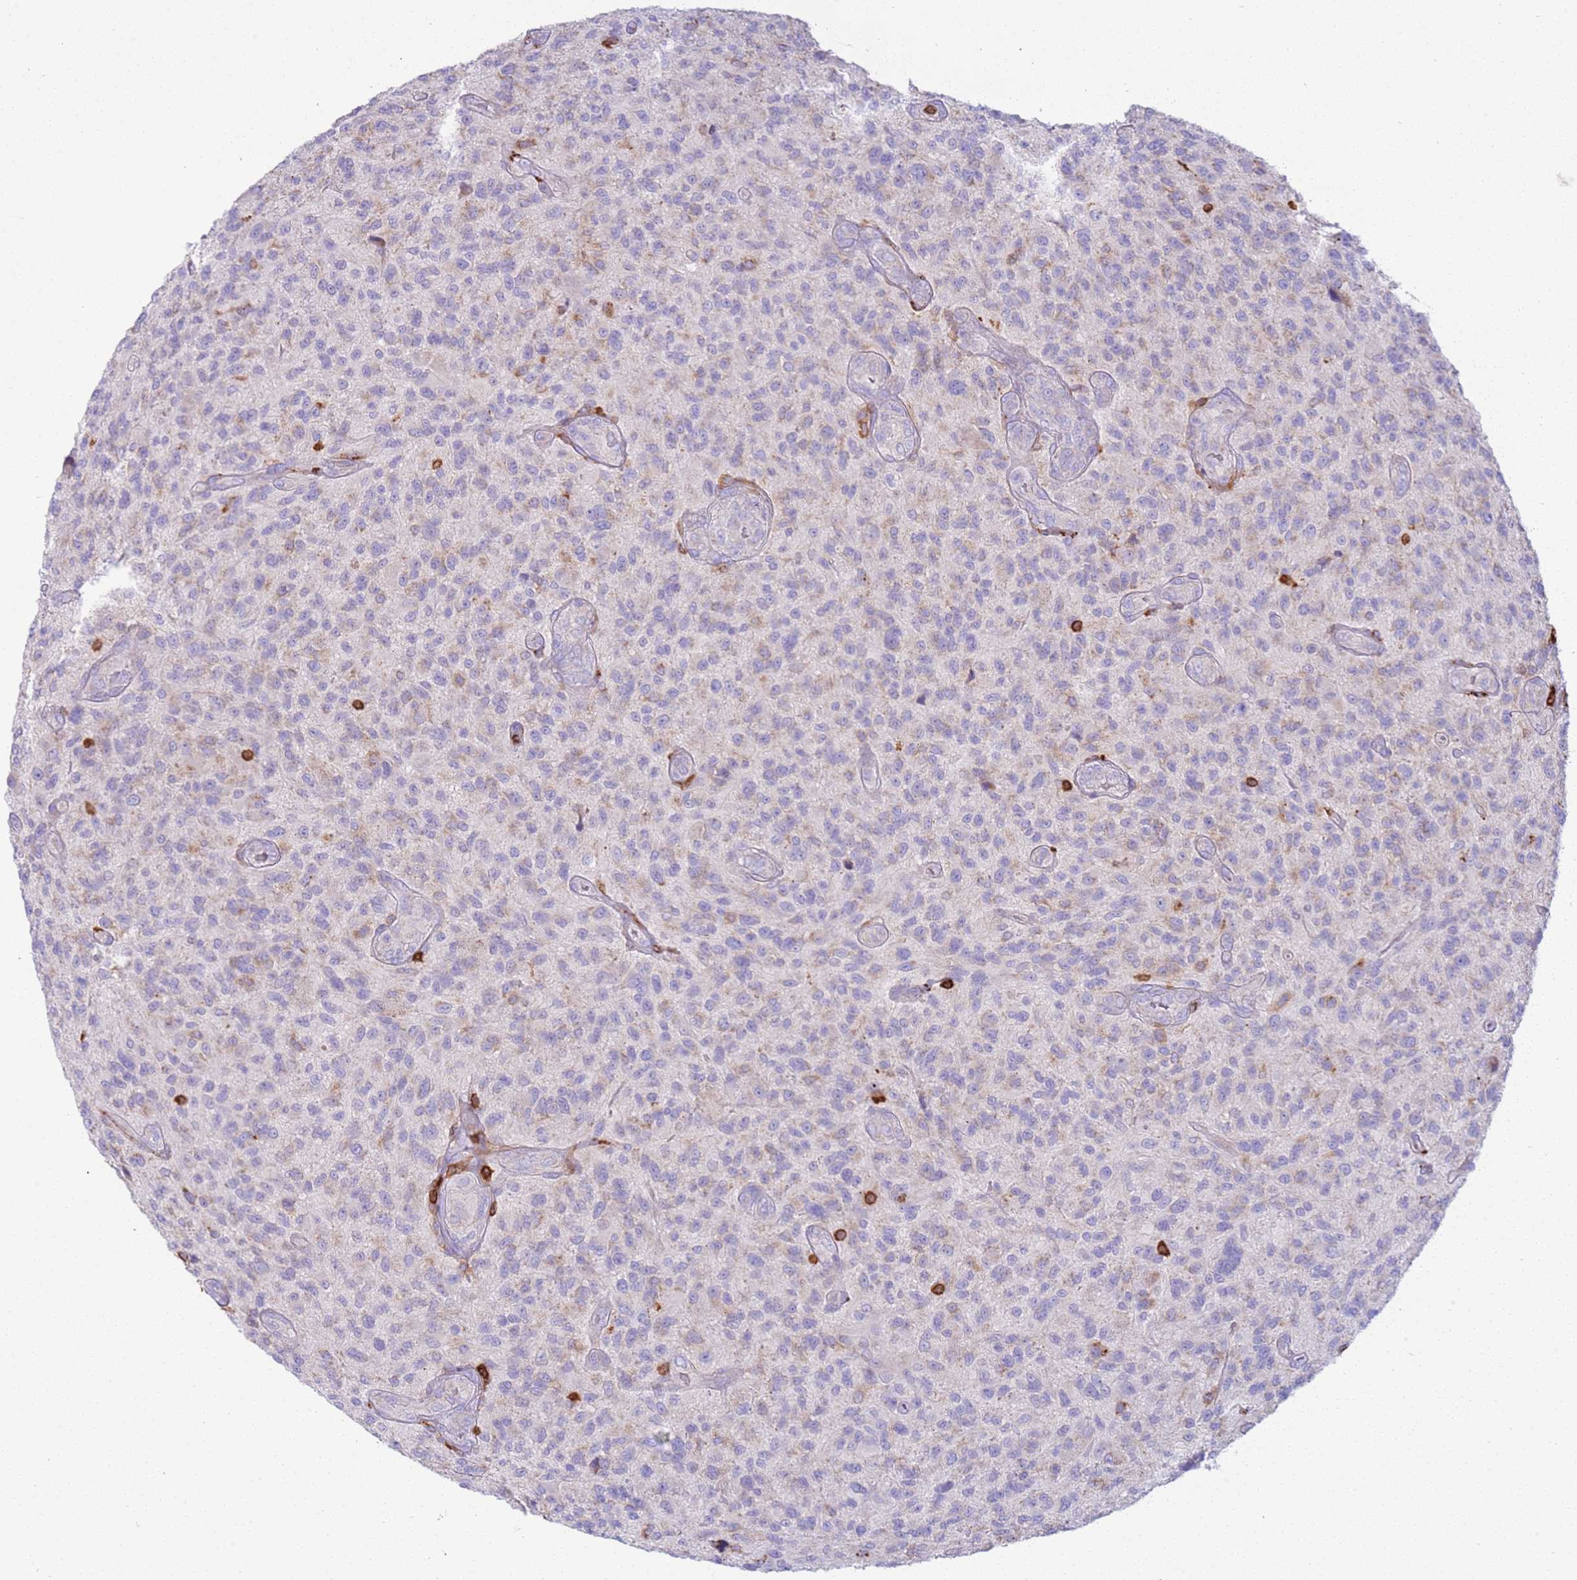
{"staining": {"intensity": "moderate", "quantity": "<25%", "location": "cytoplasmic/membranous"}, "tissue": "glioma", "cell_type": "Tumor cells", "image_type": "cancer", "snomed": [{"axis": "morphology", "description": "Glioma, malignant, High grade"}, {"axis": "topography", "description": "Brain"}], "caption": "Immunohistochemistry micrograph of glioma stained for a protein (brown), which shows low levels of moderate cytoplasmic/membranous positivity in approximately <25% of tumor cells.", "gene": "TTPAL", "patient": {"sex": "male", "age": 47}}